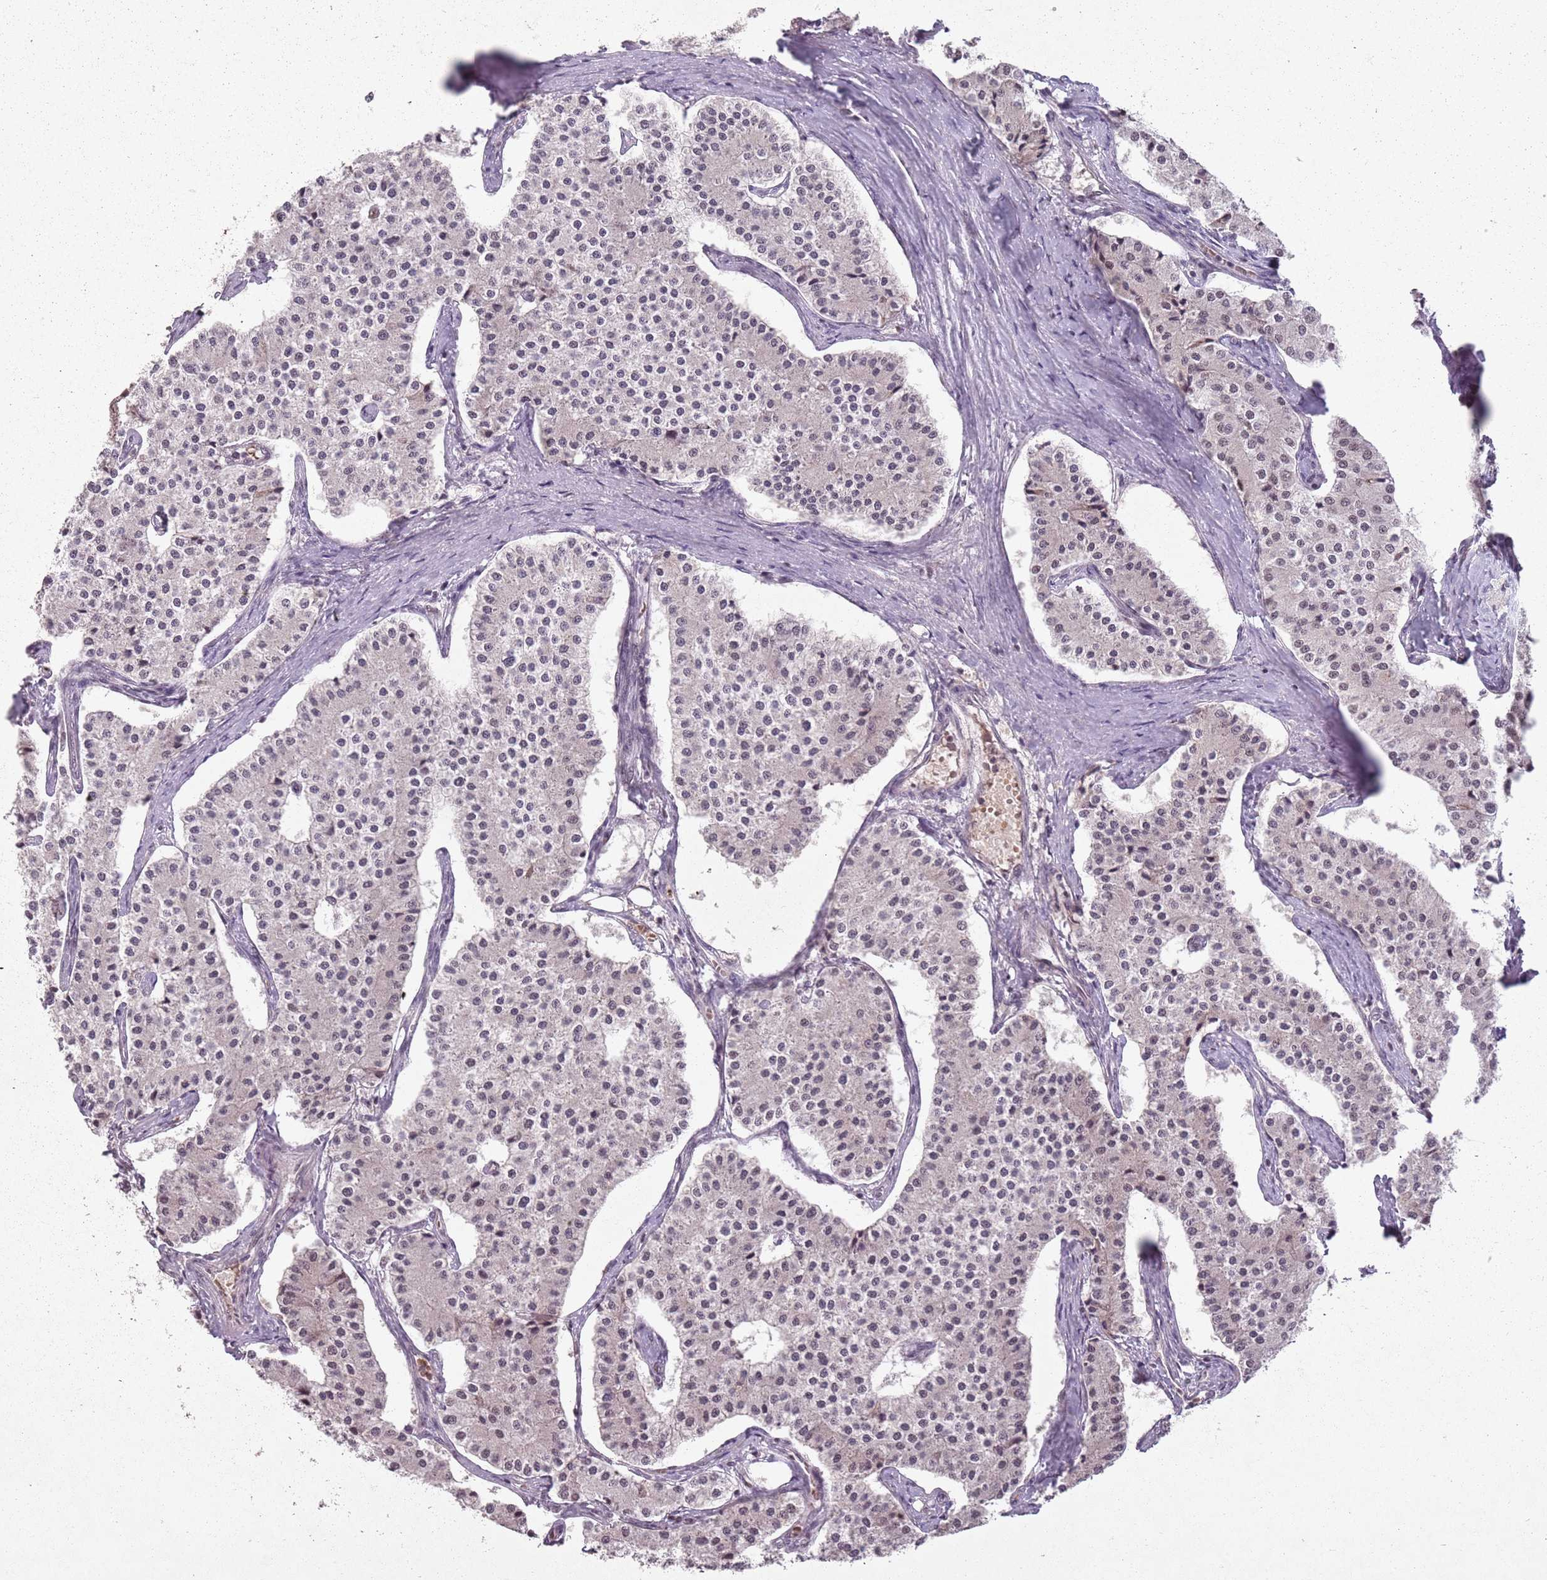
{"staining": {"intensity": "moderate", "quantity": "25%-75%", "location": "nuclear"}, "tissue": "carcinoid", "cell_type": "Tumor cells", "image_type": "cancer", "snomed": [{"axis": "morphology", "description": "Carcinoid, malignant, NOS"}, {"axis": "topography", "description": "Colon"}], "caption": "IHC of carcinoid displays medium levels of moderate nuclear staining in about 25%-75% of tumor cells.", "gene": "NCBP1", "patient": {"sex": "female", "age": 52}}